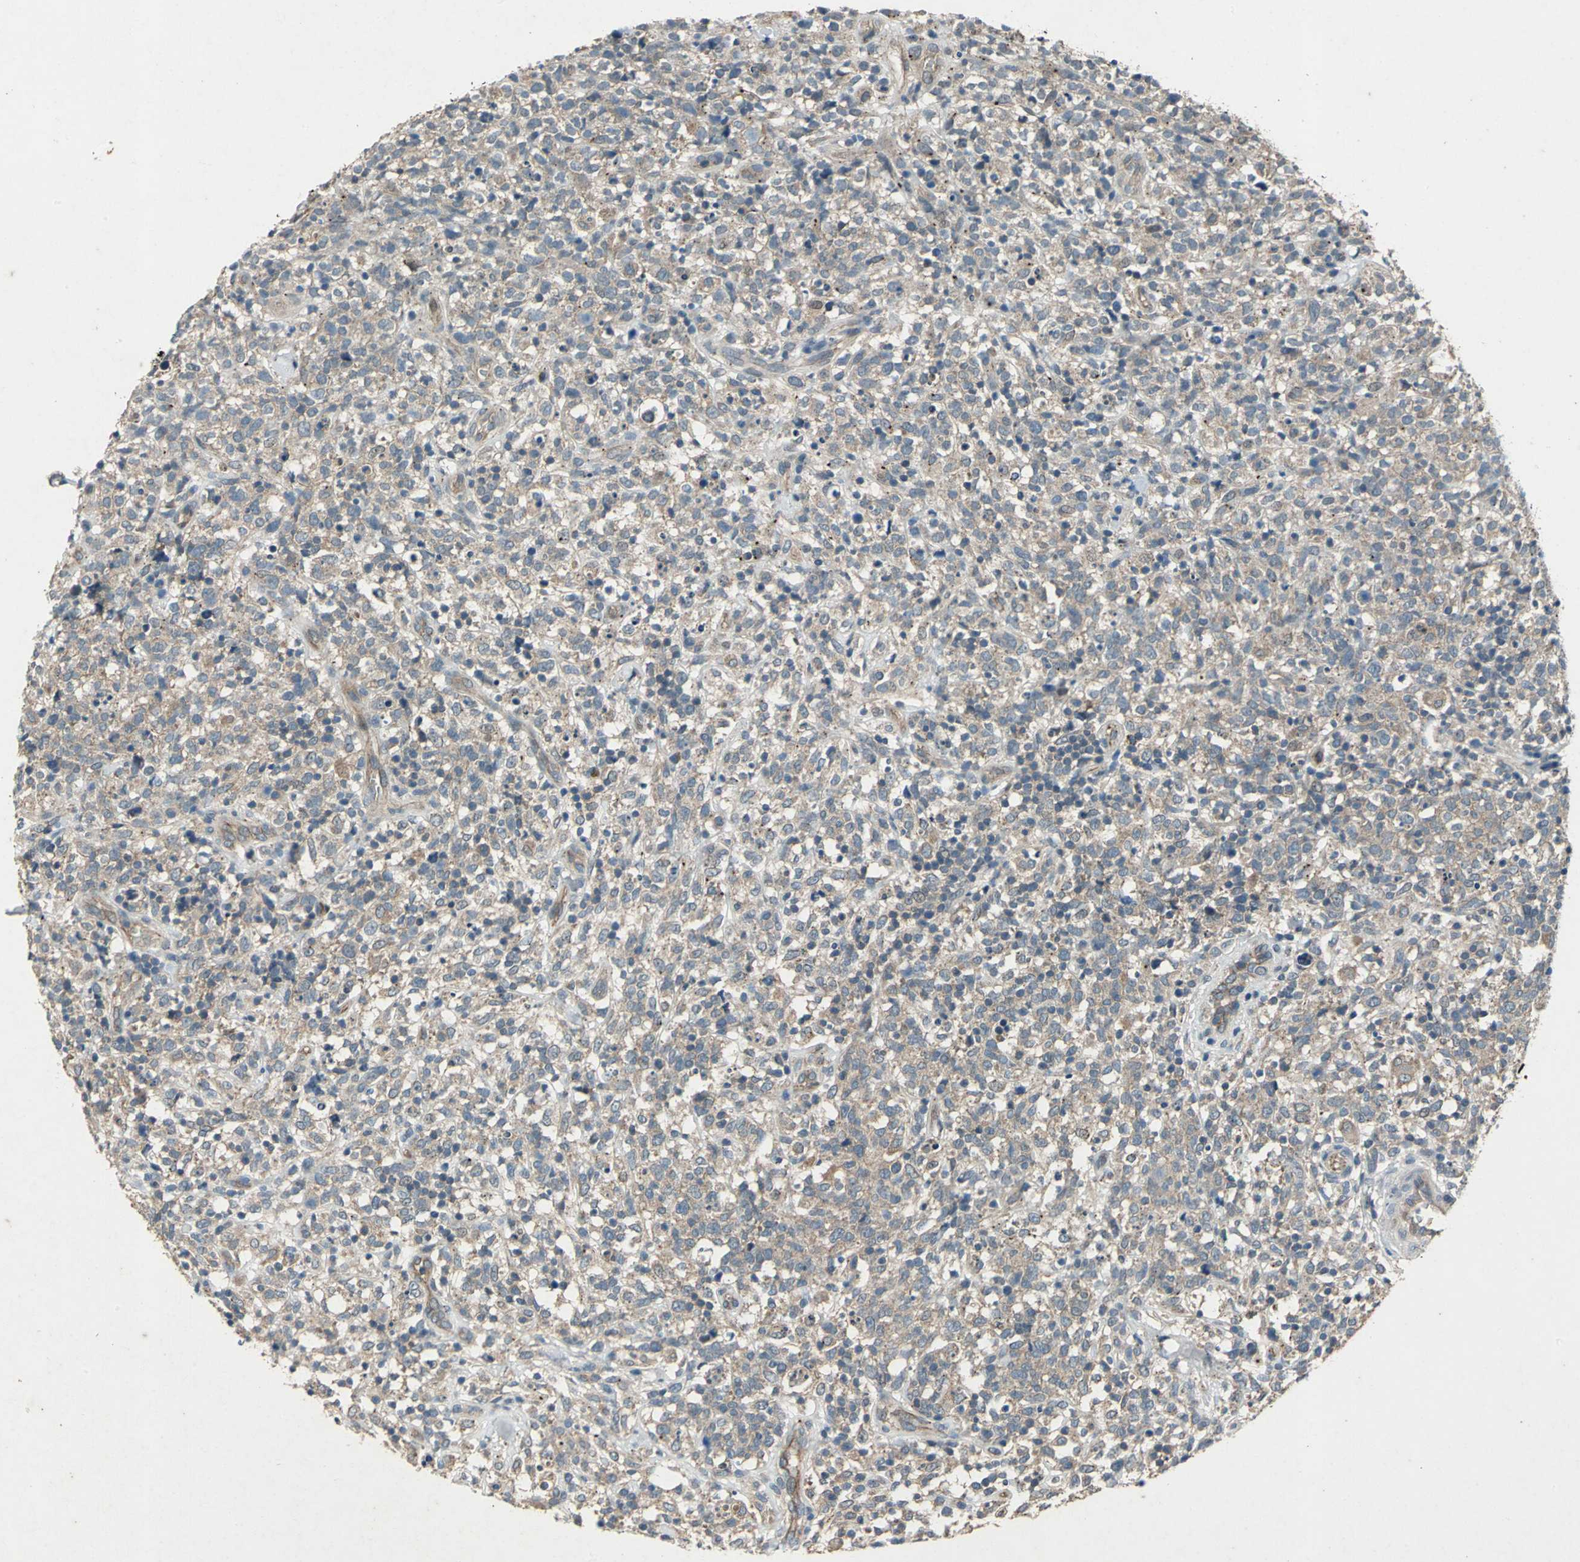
{"staining": {"intensity": "weak", "quantity": "25%-75%", "location": "cytoplasmic/membranous"}, "tissue": "lymphoma", "cell_type": "Tumor cells", "image_type": "cancer", "snomed": [{"axis": "morphology", "description": "Malignant lymphoma, non-Hodgkin's type, High grade"}, {"axis": "topography", "description": "Lymph node"}], "caption": "Immunohistochemistry (DAB (3,3'-diaminobenzidine)) staining of malignant lymphoma, non-Hodgkin's type (high-grade) shows weak cytoplasmic/membranous protein expression in approximately 25%-75% of tumor cells. (DAB IHC, brown staining for protein, blue staining for nuclei).", "gene": "EMCN", "patient": {"sex": "female", "age": 73}}